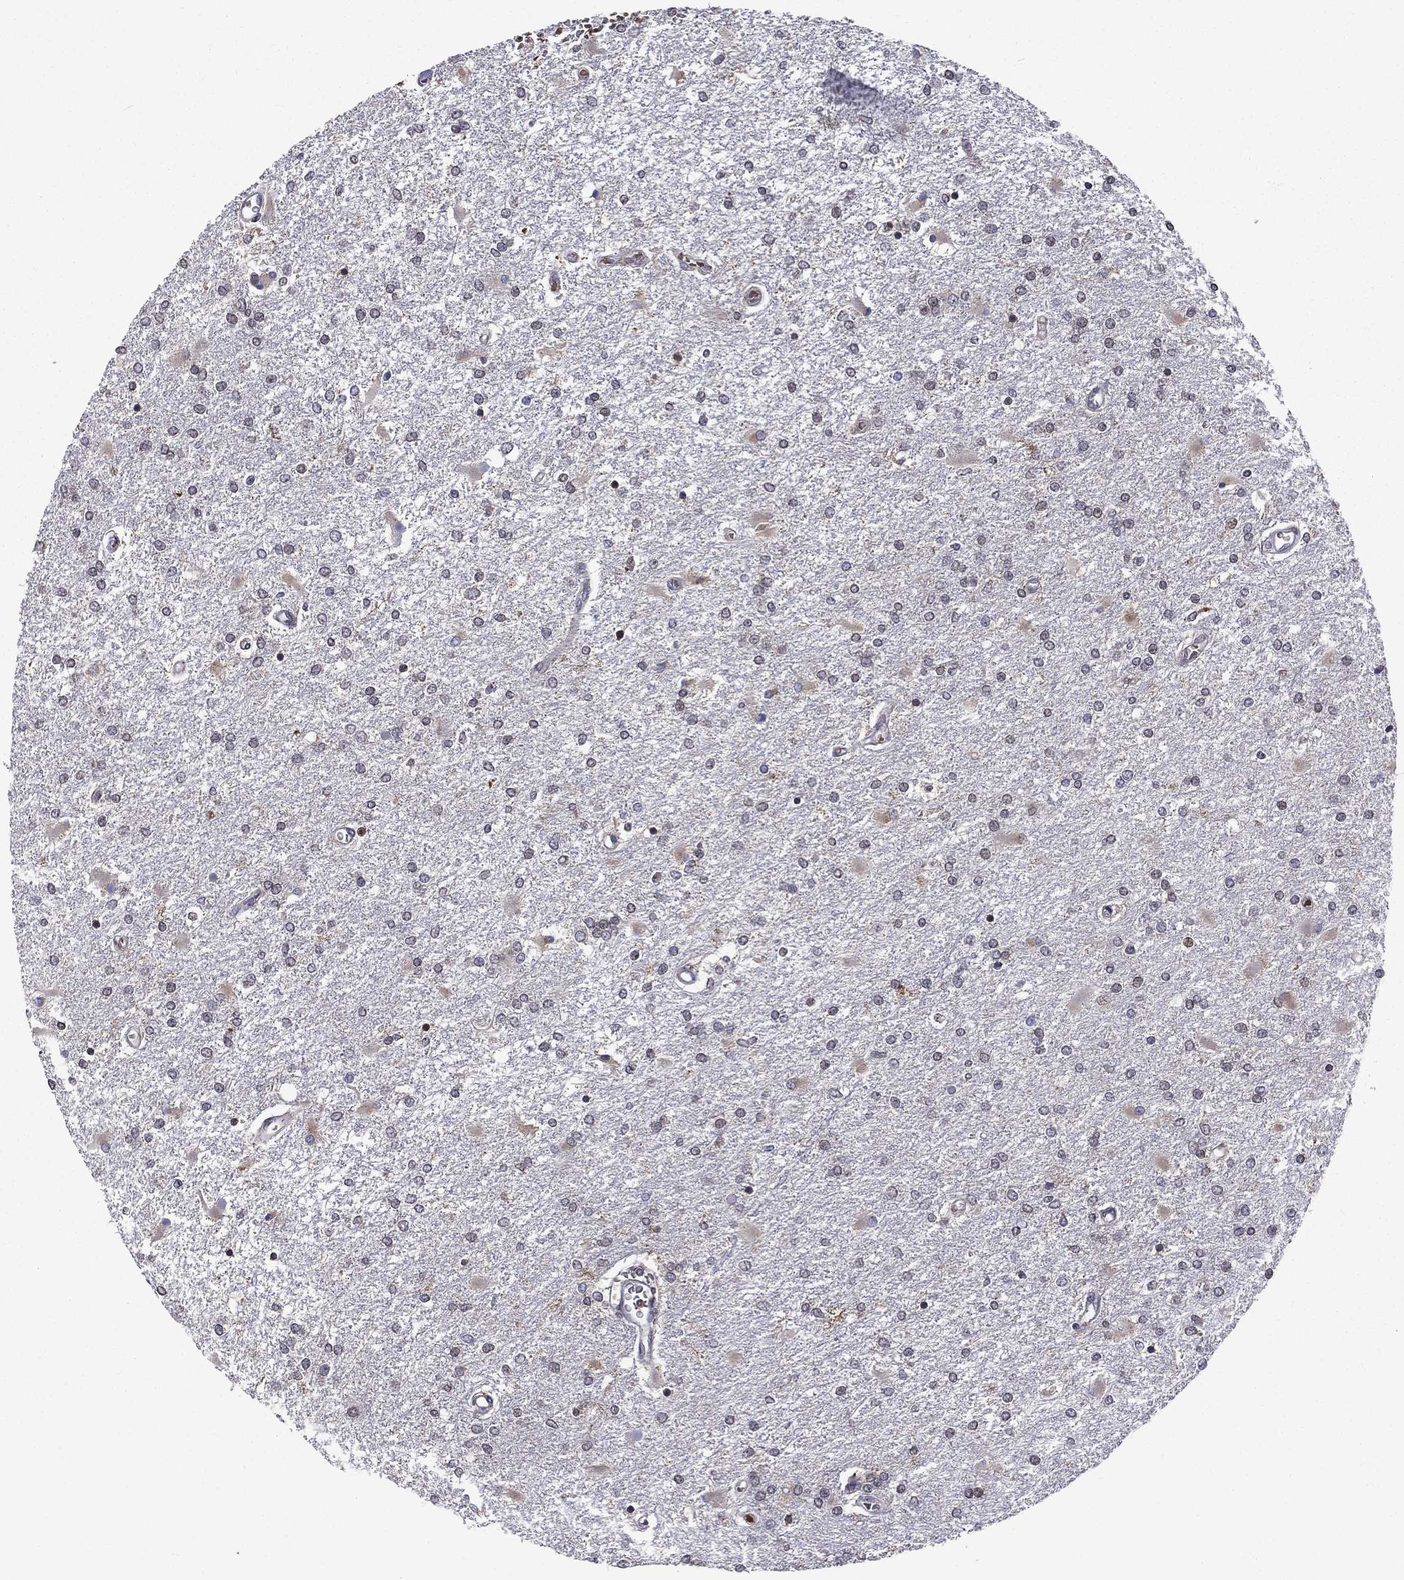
{"staining": {"intensity": "negative", "quantity": "none", "location": "none"}, "tissue": "glioma", "cell_type": "Tumor cells", "image_type": "cancer", "snomed": [{"axis": "morphology", "description": "Glioma, malignant, High grade"}, {"axis": "topography", "description": "Cerebral cortex"}], "caption": "High magnification brightfield microscopy of glioma stained with DAB (brown) and counterstained with hematoxylin (blue): tumor cells show no significant staining.", "gene": "HSPB2", "patient": {"sex": "male", "age": 79}}